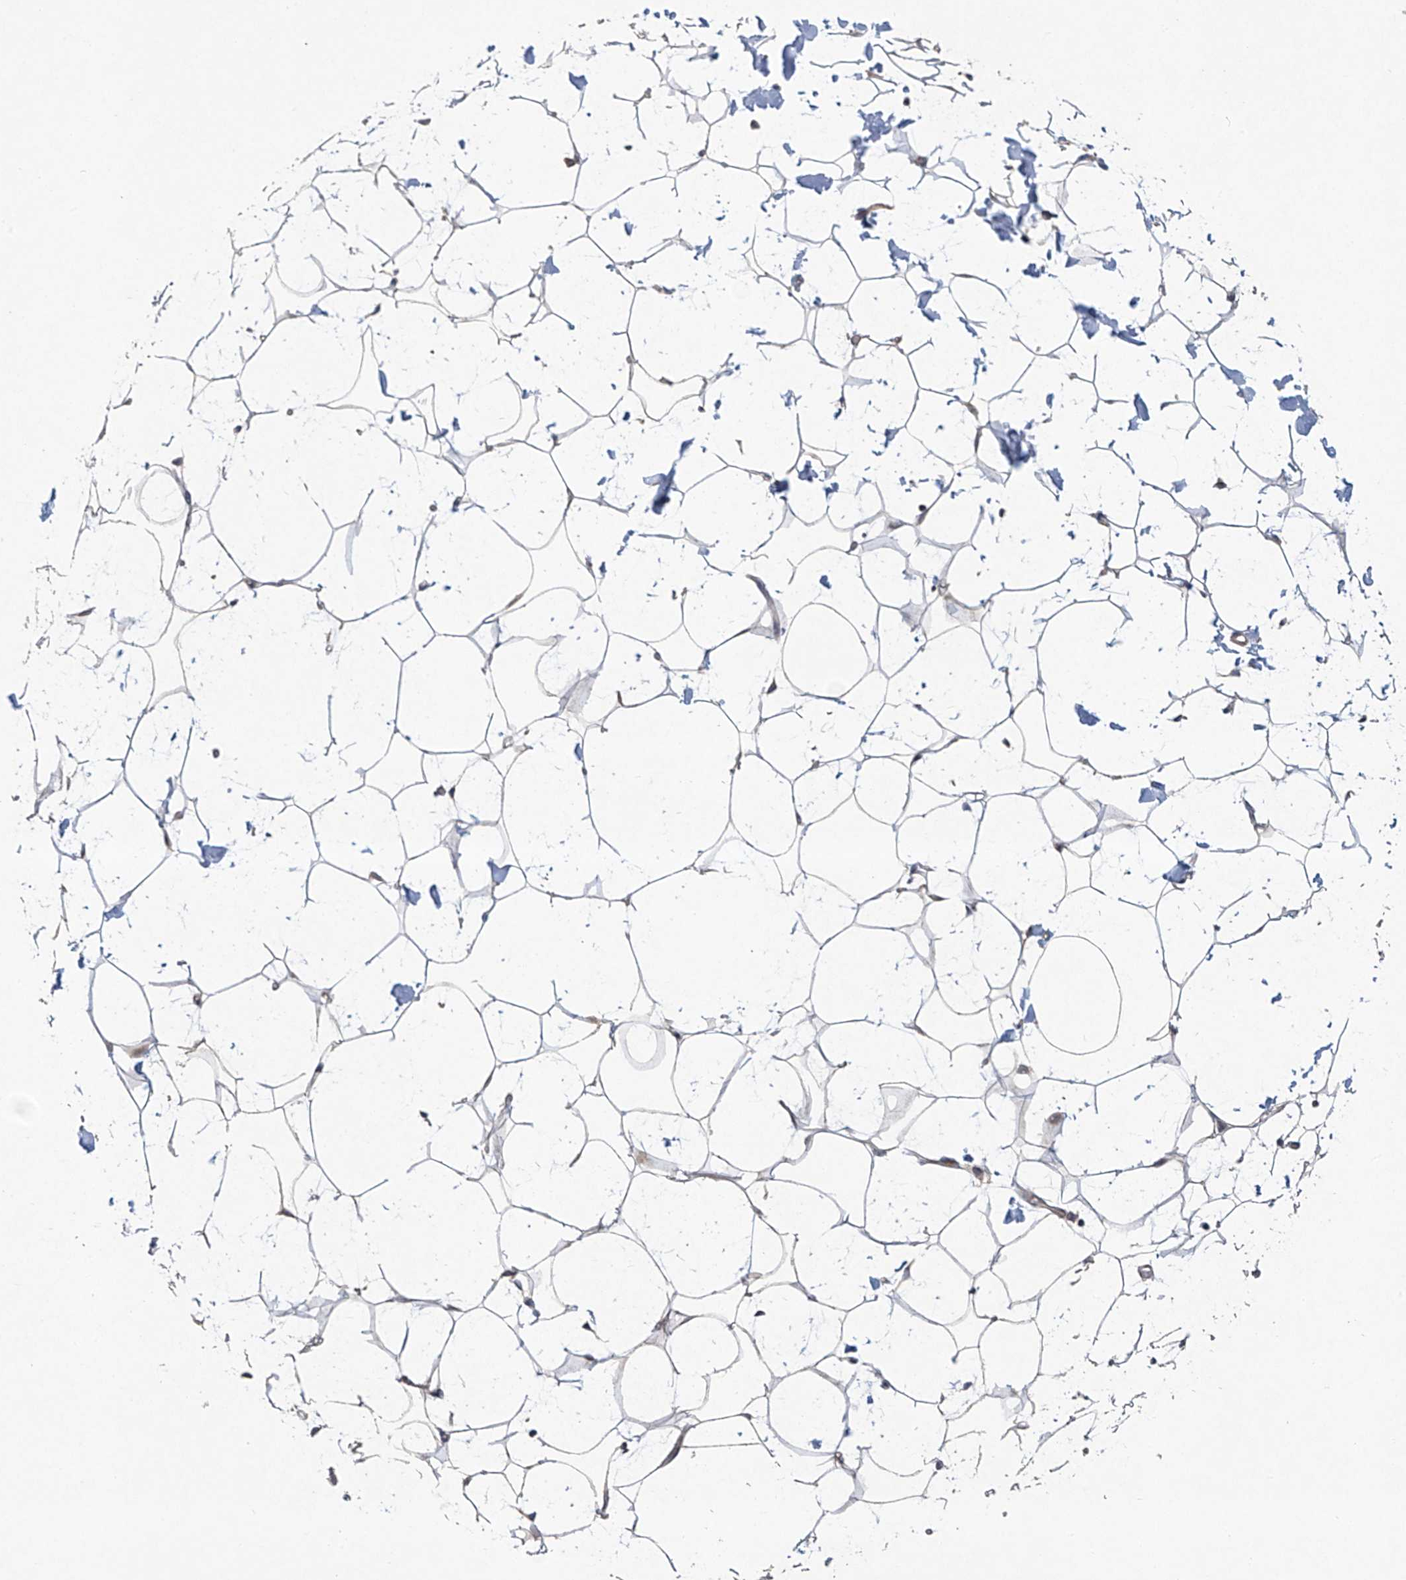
{"staining": {"intensity": "weak", "quantity": "<25%", "location": "cytoplasmic/membranous"}, "tissue": "adipose tissue", "cell_type": "Adipocytes", "image_type": "normal", "snomed": [{"axis": "morphology", "description": "Normal tissue, NOS"}, {"axis": "topography", "description": "Breast"}], "caption": "The immunohistochemistry photomicrograph has no significant expression in adipocytes of adipose tissue. The staining is performed using DAB brown chromogen with nuclei counter-stained in using hematoxylin.", "gene": "KLC4", "patient": {"sex": "female", "age": 23}}